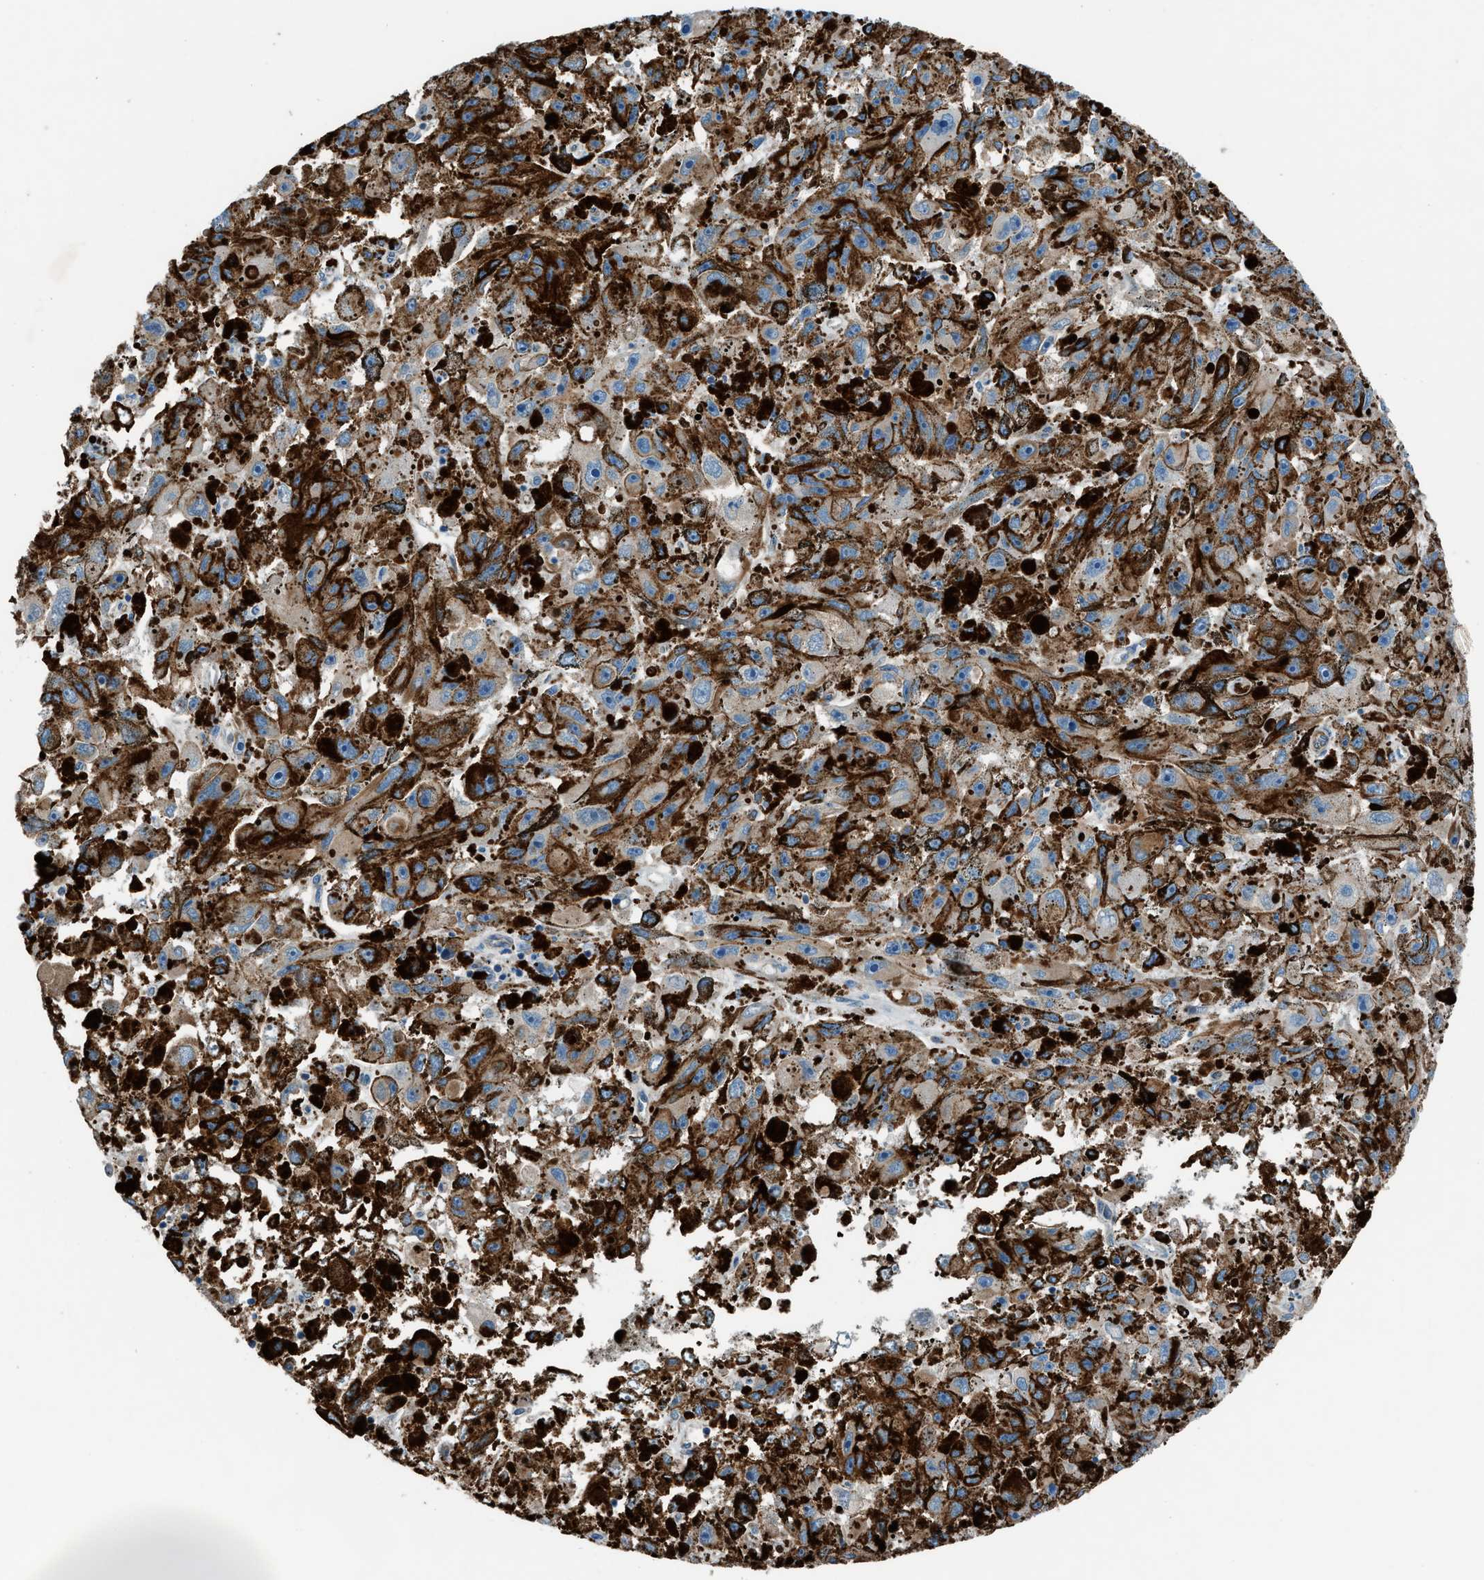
{"staining": {"intensity": "moderate", "quantity": ">75%", "location": "cytoplasmic/membranous"}, "tissue": "melanoma", "cell_type": "Tumor cells", "image_type": "cancer", "snomed": [{"axis": "morphology", "description": "Malignant melanoma, NOS"}, {"axis": "topography", "description": "Skin"}], "caption": "Human melanoma stained for a protein (brown) exhibits moderate cytoplasmic/membranous positive expression in approximately >75% of tumor cells.", "gene": "CABP7", "patient": {"sex": "female", "age": 104}}